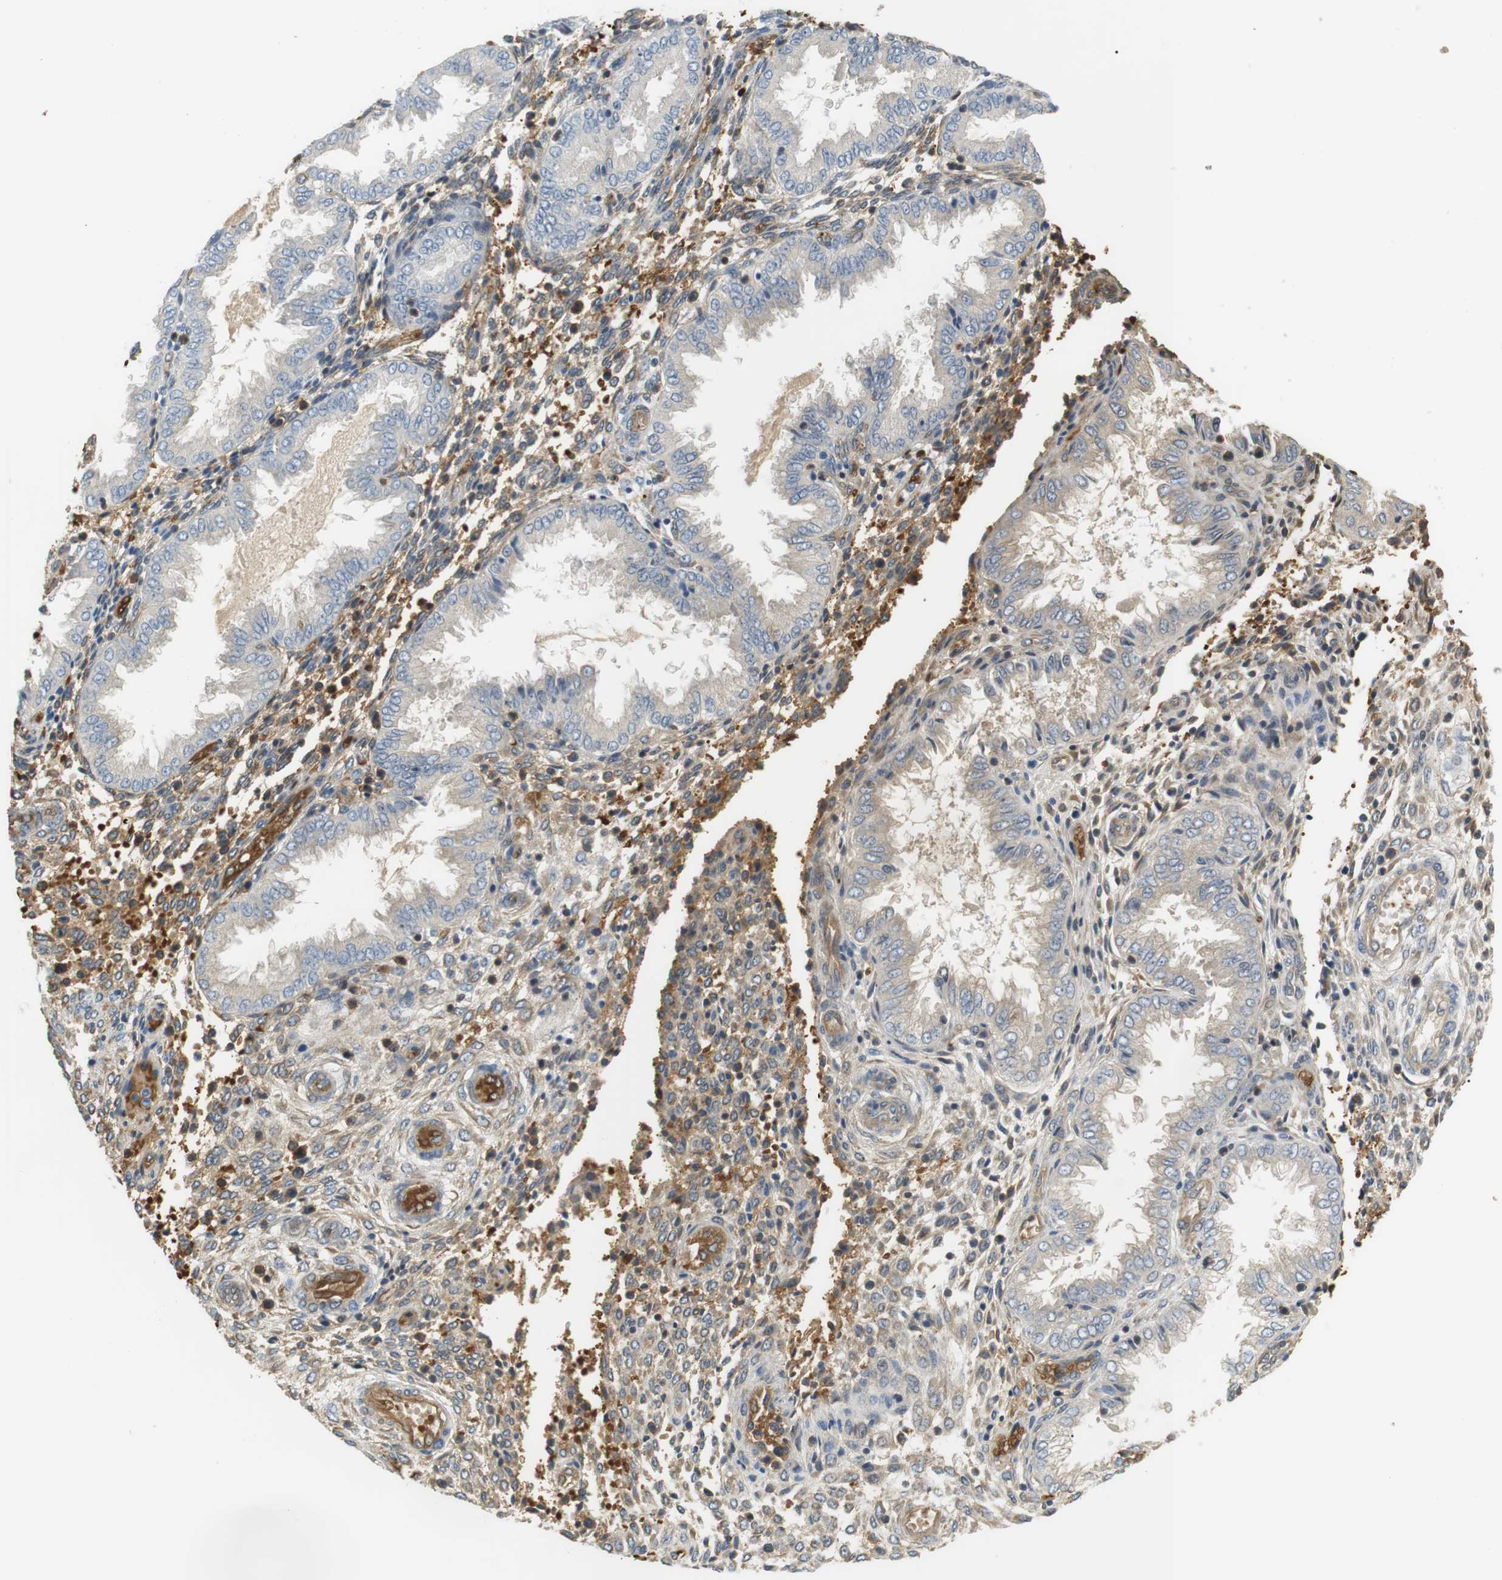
{"staining": {"intensity": "moderate", "quantity": "25%-75%", "location": "cytoplasmic/membranous"}, "tissue": "endometrium", "cell_type": "Cells in endometrial stroma", "image_type": "normal", "snomed": [{"axis": "morphology", "description": "Normal tissue, NOS"}, {"axis": "topography", "description": "Endometrium"}], "caption": "Immunohistochemical staining of unremarkable human endometrium reveals moderate cytoplasmic/membranous protein staining in approximately 25%-75% of cells in endometrial stroma.", "gene": "ADCY10", "patient": {"sex": "female", "age": 33}}